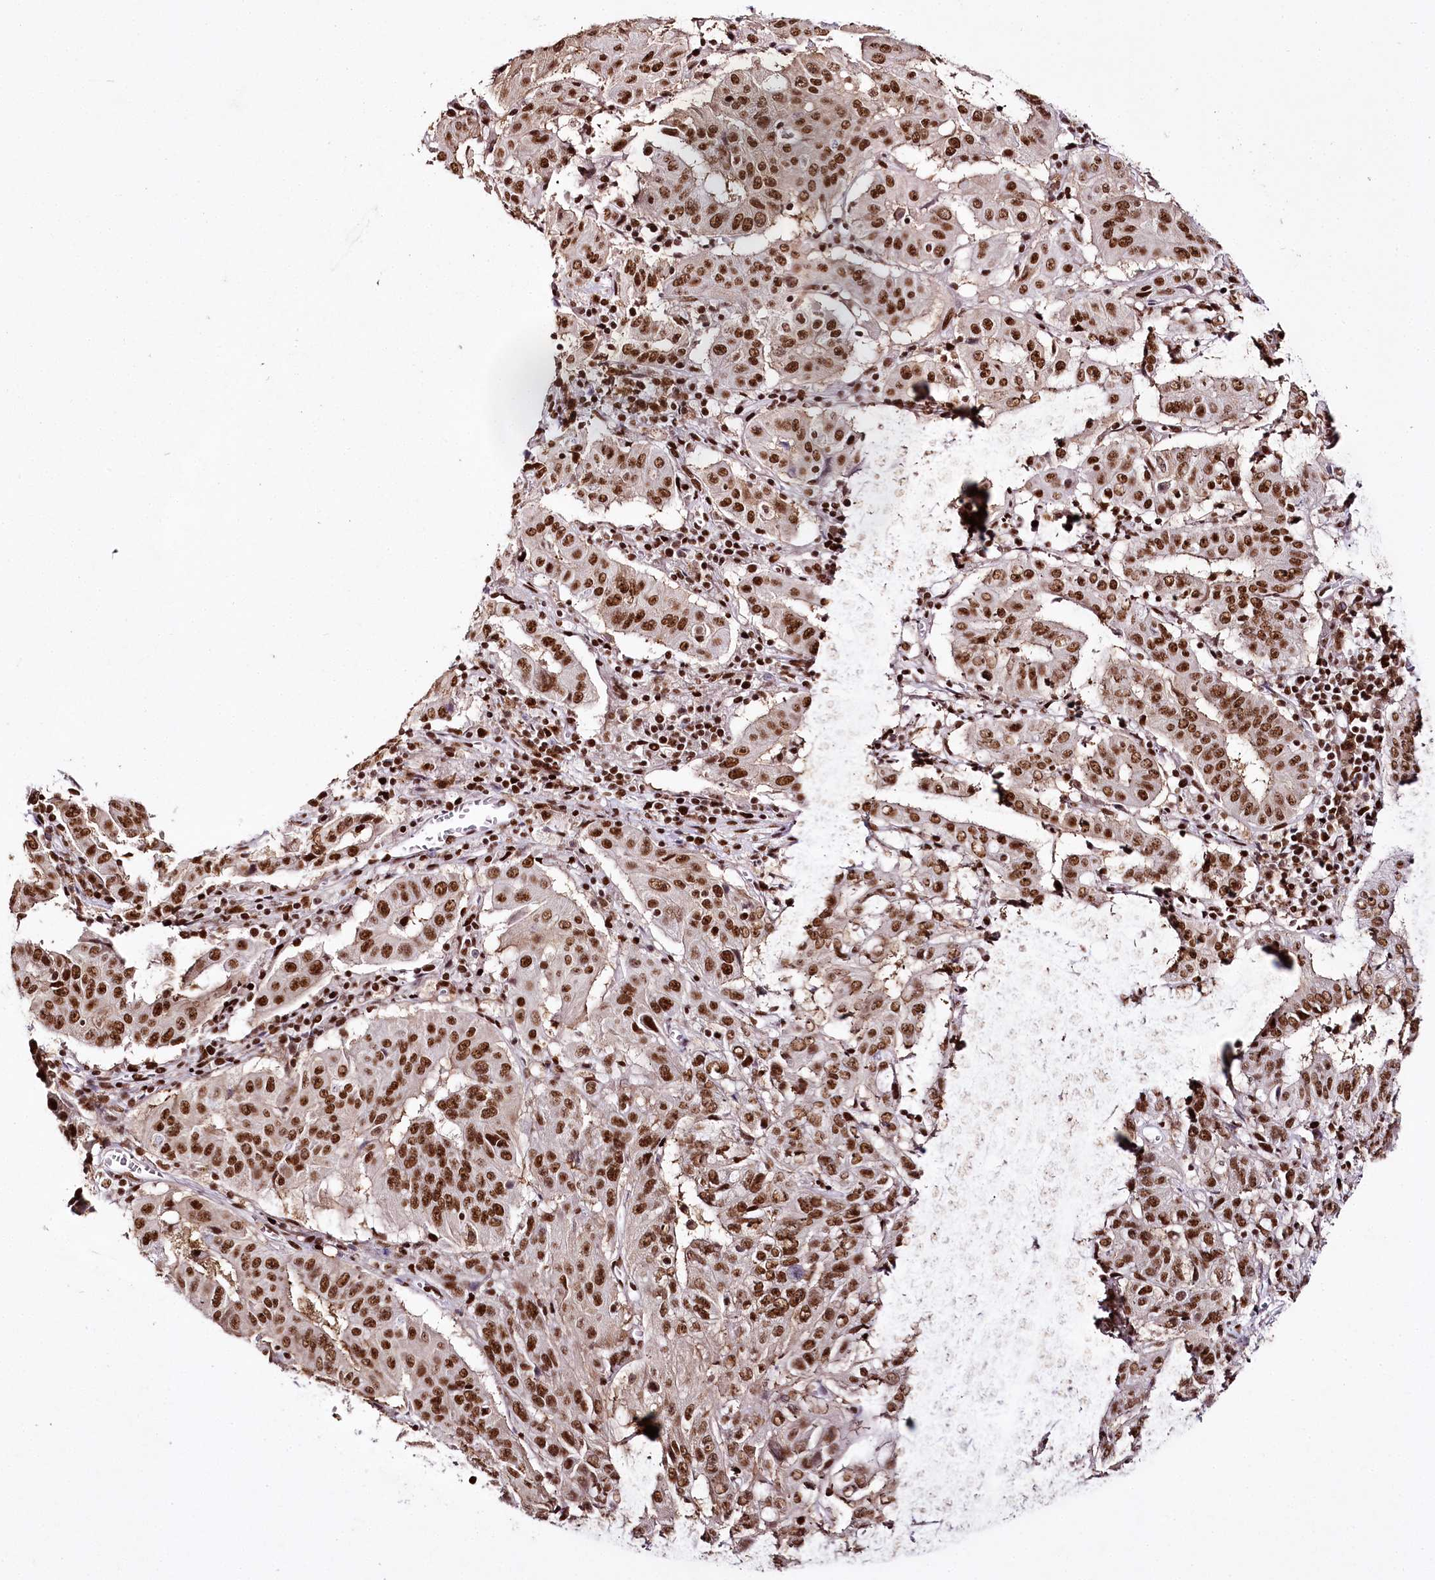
{"staining": {"intensity": "strong", "quantity": ">75%", "location": "nuclear"}, "tissue": "pancreatic cancer", "cell_type": "Tumor cells", "image_type": "cancer", "snomed": [{"axis": "morphology", "description": "Adenocarcinoma, NOS"}, {"axis": "topography", "description": "Pancreas"}], "caption": "Approximately >75% of tumor cells in human adenocarcinoma (pancreatic) reveal strong nuclear protein staining as visualized by brown immunohistochemical staining.", "gene": "SMARCE1", "patient": {"sex": "male", "age": 63}}